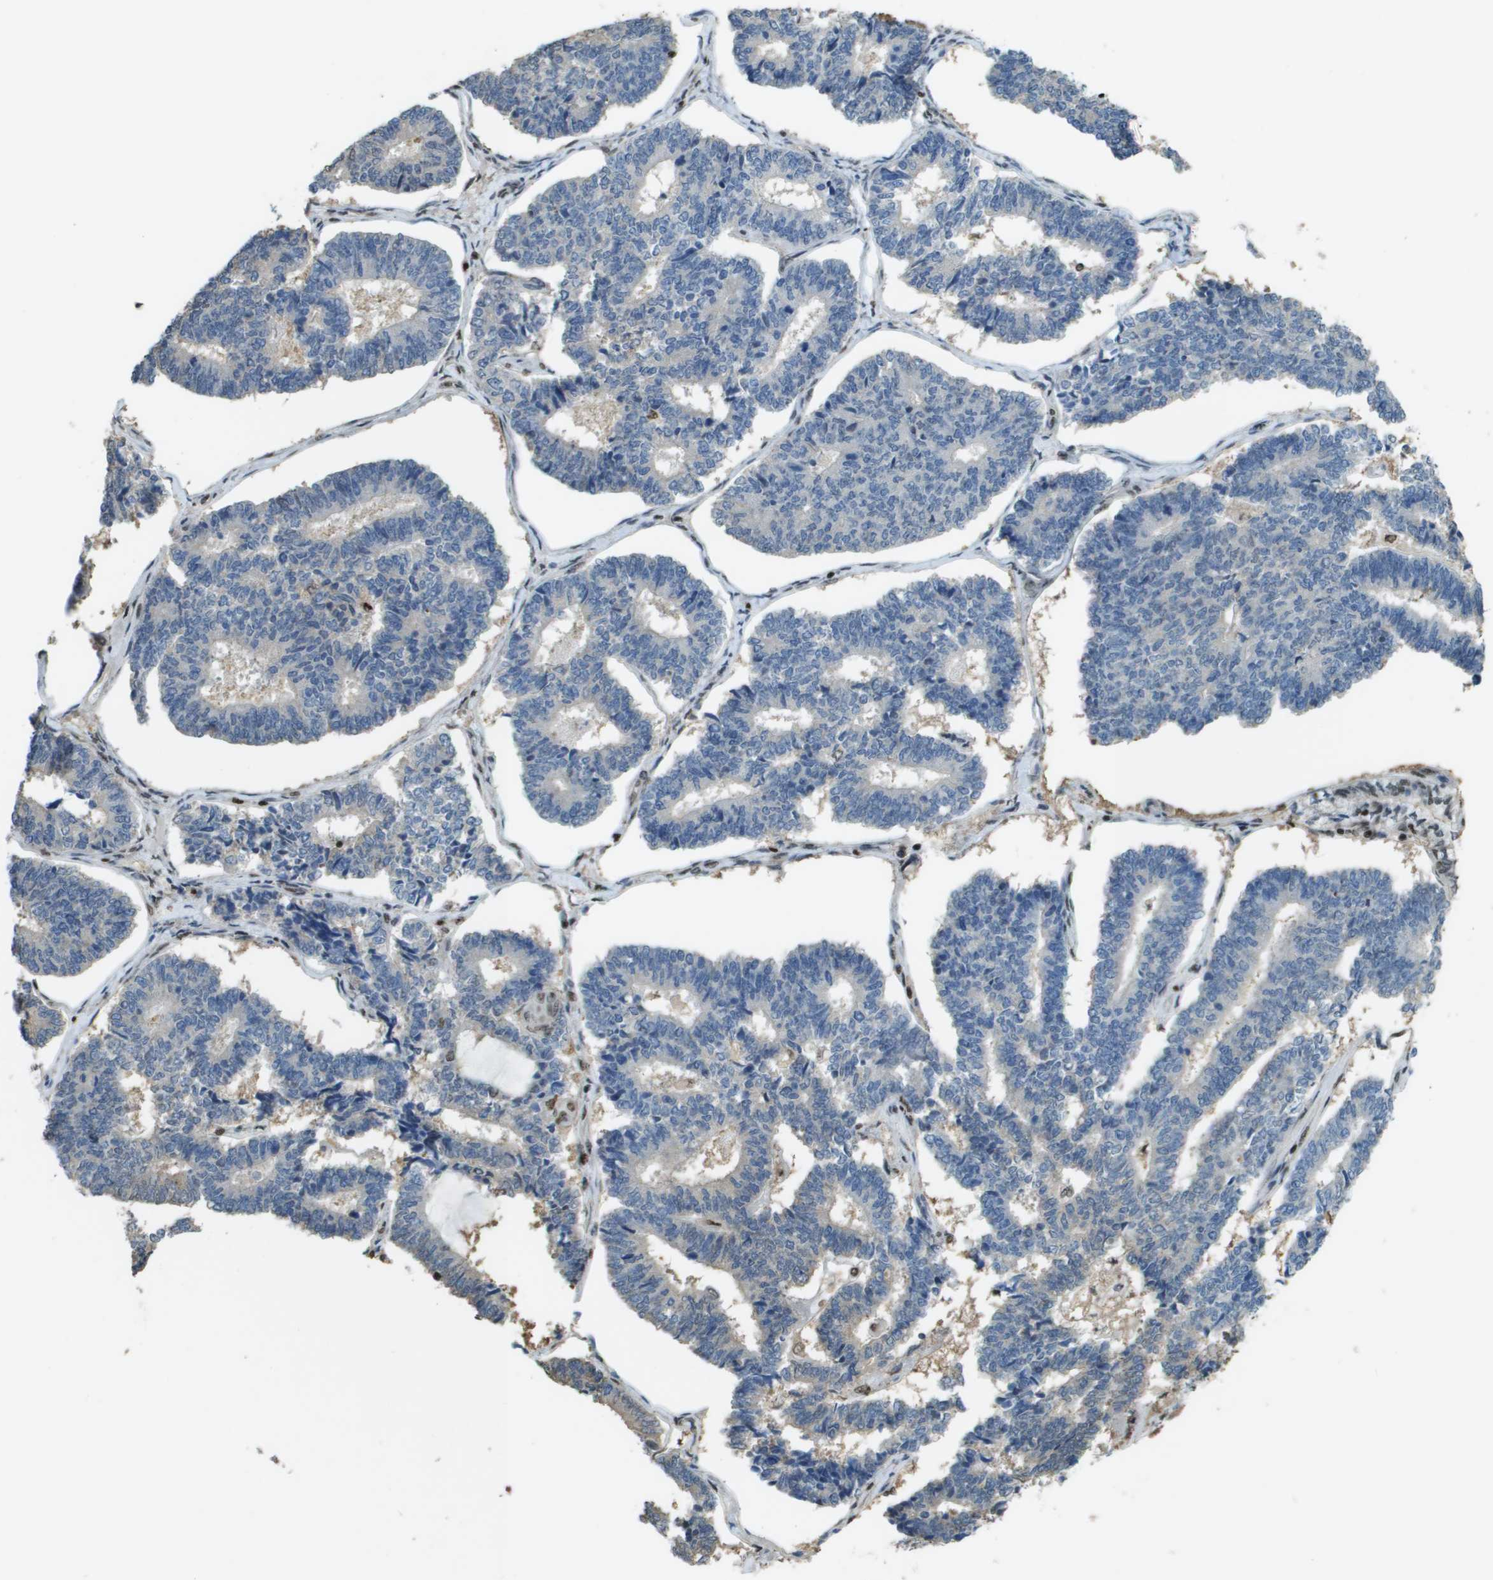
{"staining": {"intensity": "negative", "quantity": "none", "location": "none"}, "tissue": "endometrial cancer", "cell_type": "Tumor cells", "image_type": "cancer", "snomed": [{"axis": "morphology", "description": "Adenocarcinoma, NOS"}, {"axis": "topography", "description": "Endometrium"}], "caption": "A micrograph of human endometrial cancer is negative for staining in tumor cells. (Immunohistochemistry (ihc), brightfield microscopy, high magnification).", "gene": "SP100", "patient": {"sex": "female", "age": 70}}